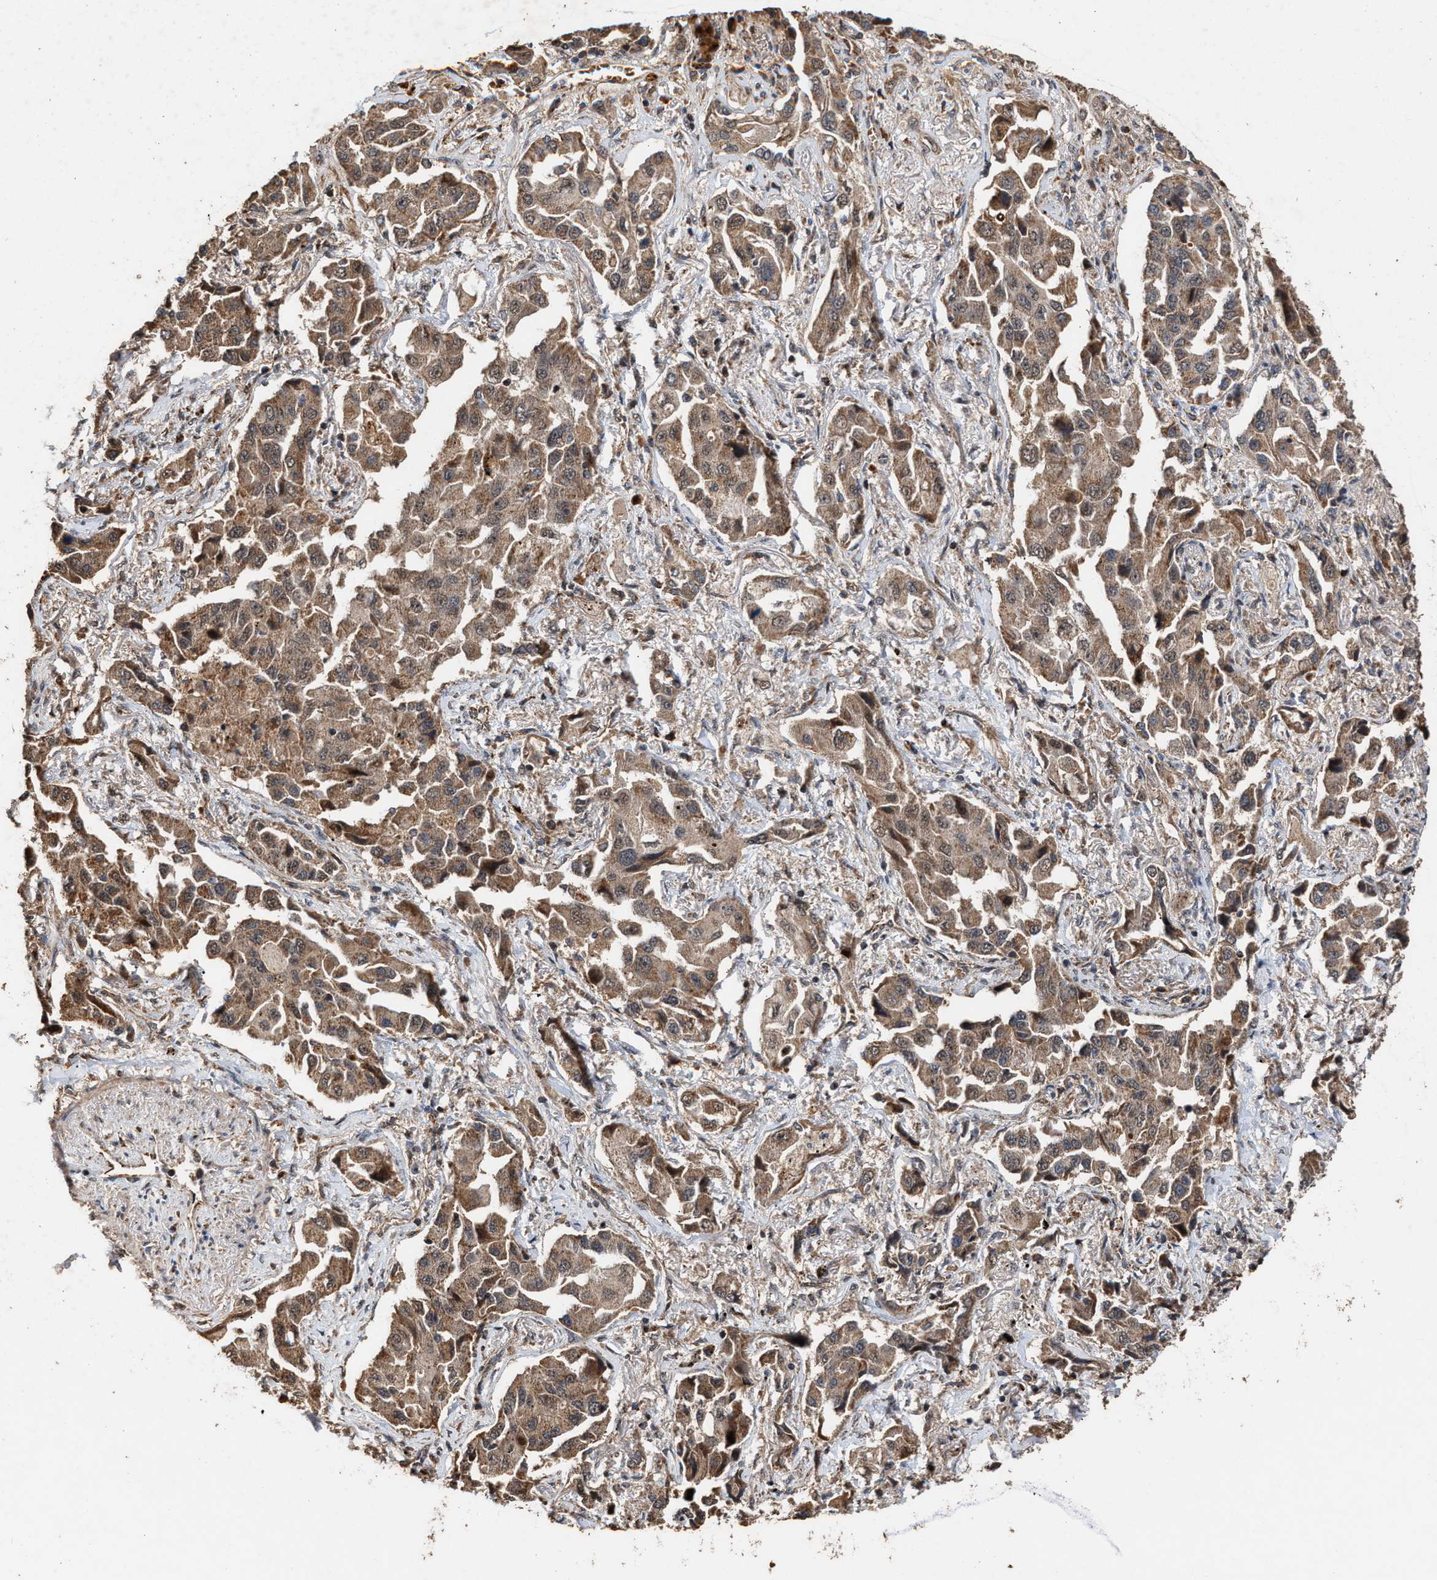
{"staining": {"intensity": "moderate", "quantity": ">75%", "location": "cytoplasmic/membranous"}, "tissue": "lung cancer", "cell_type": "Tumor cells", "image_type": "cancer", "snomed": [{"axis": "morphology", "description": "Adenocarcinoma, NOS"}, {"axis": "topography", "description": "Lung"}], "caption": "The immunohistochemical stain highlights moderate cytoplasmic/membranous positivity in tumor cells of lung cancer (adenocarcinoma) tissue. (Brightfield microscopy of DAB IHC at high magnification).", "gene": "ZNHIT6", "patient": {"sex": "female", "age": 65}}